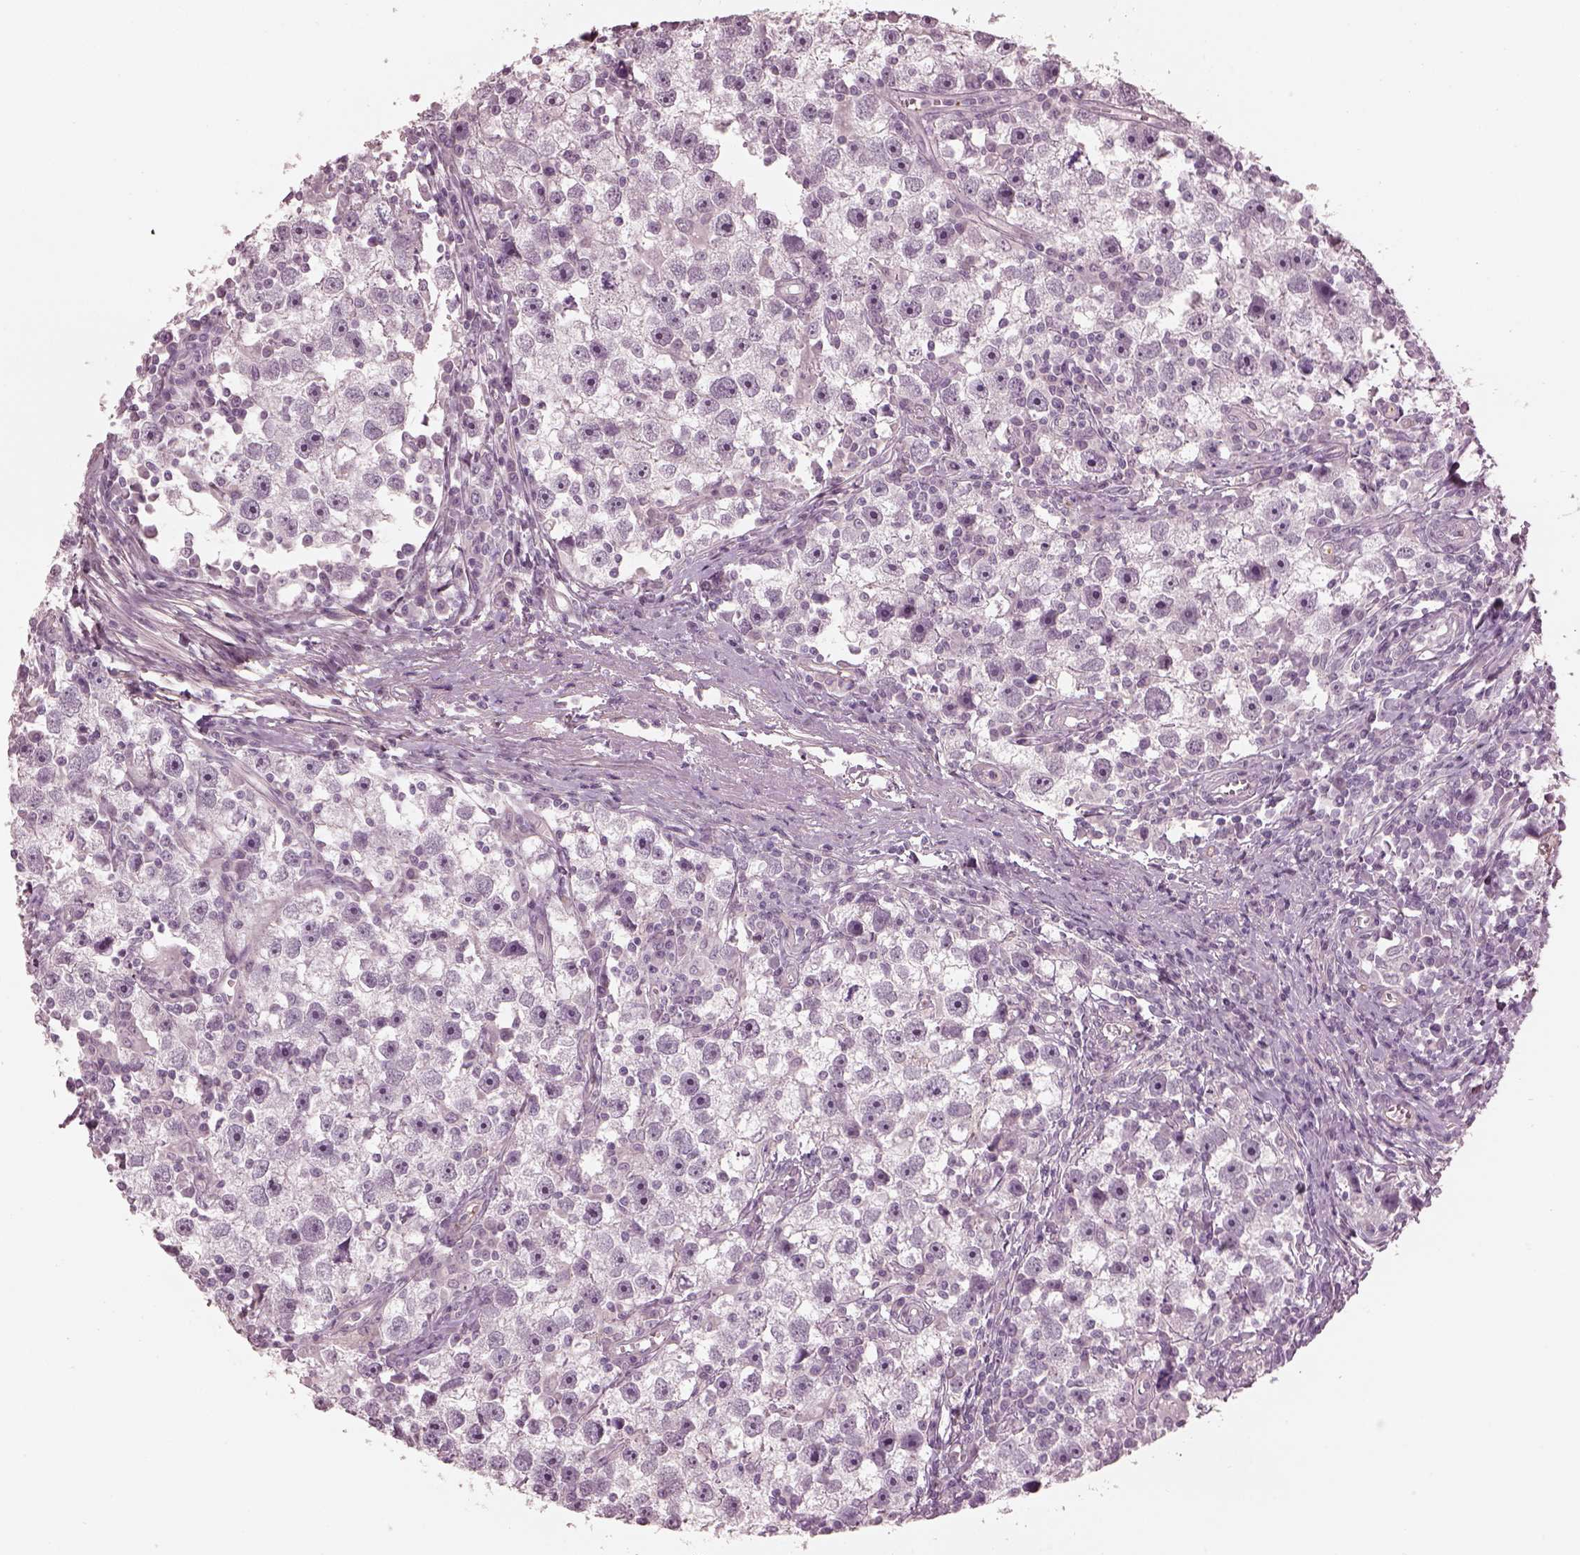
{"staining": {"intensity": "negative", "quantity": "none", "location": "none"}, "tissue": "testis cancer", "cell_type": "Tumor cells", "image_type": "cancer", "snomed": [{"axis": "morphology", "description": "Seminoma, NOS"}, {"axis": "topography", "description": "Testis"}], "caption": "High magnification brightfield microscopy of testis cancer (seminoma) stained with DAB (brown) and counterstained with hematoxylin (blue): tumor cells show no significant expression.", "gene": "EIF4E1B", "patient": {"sex": "male", "age": 30}}